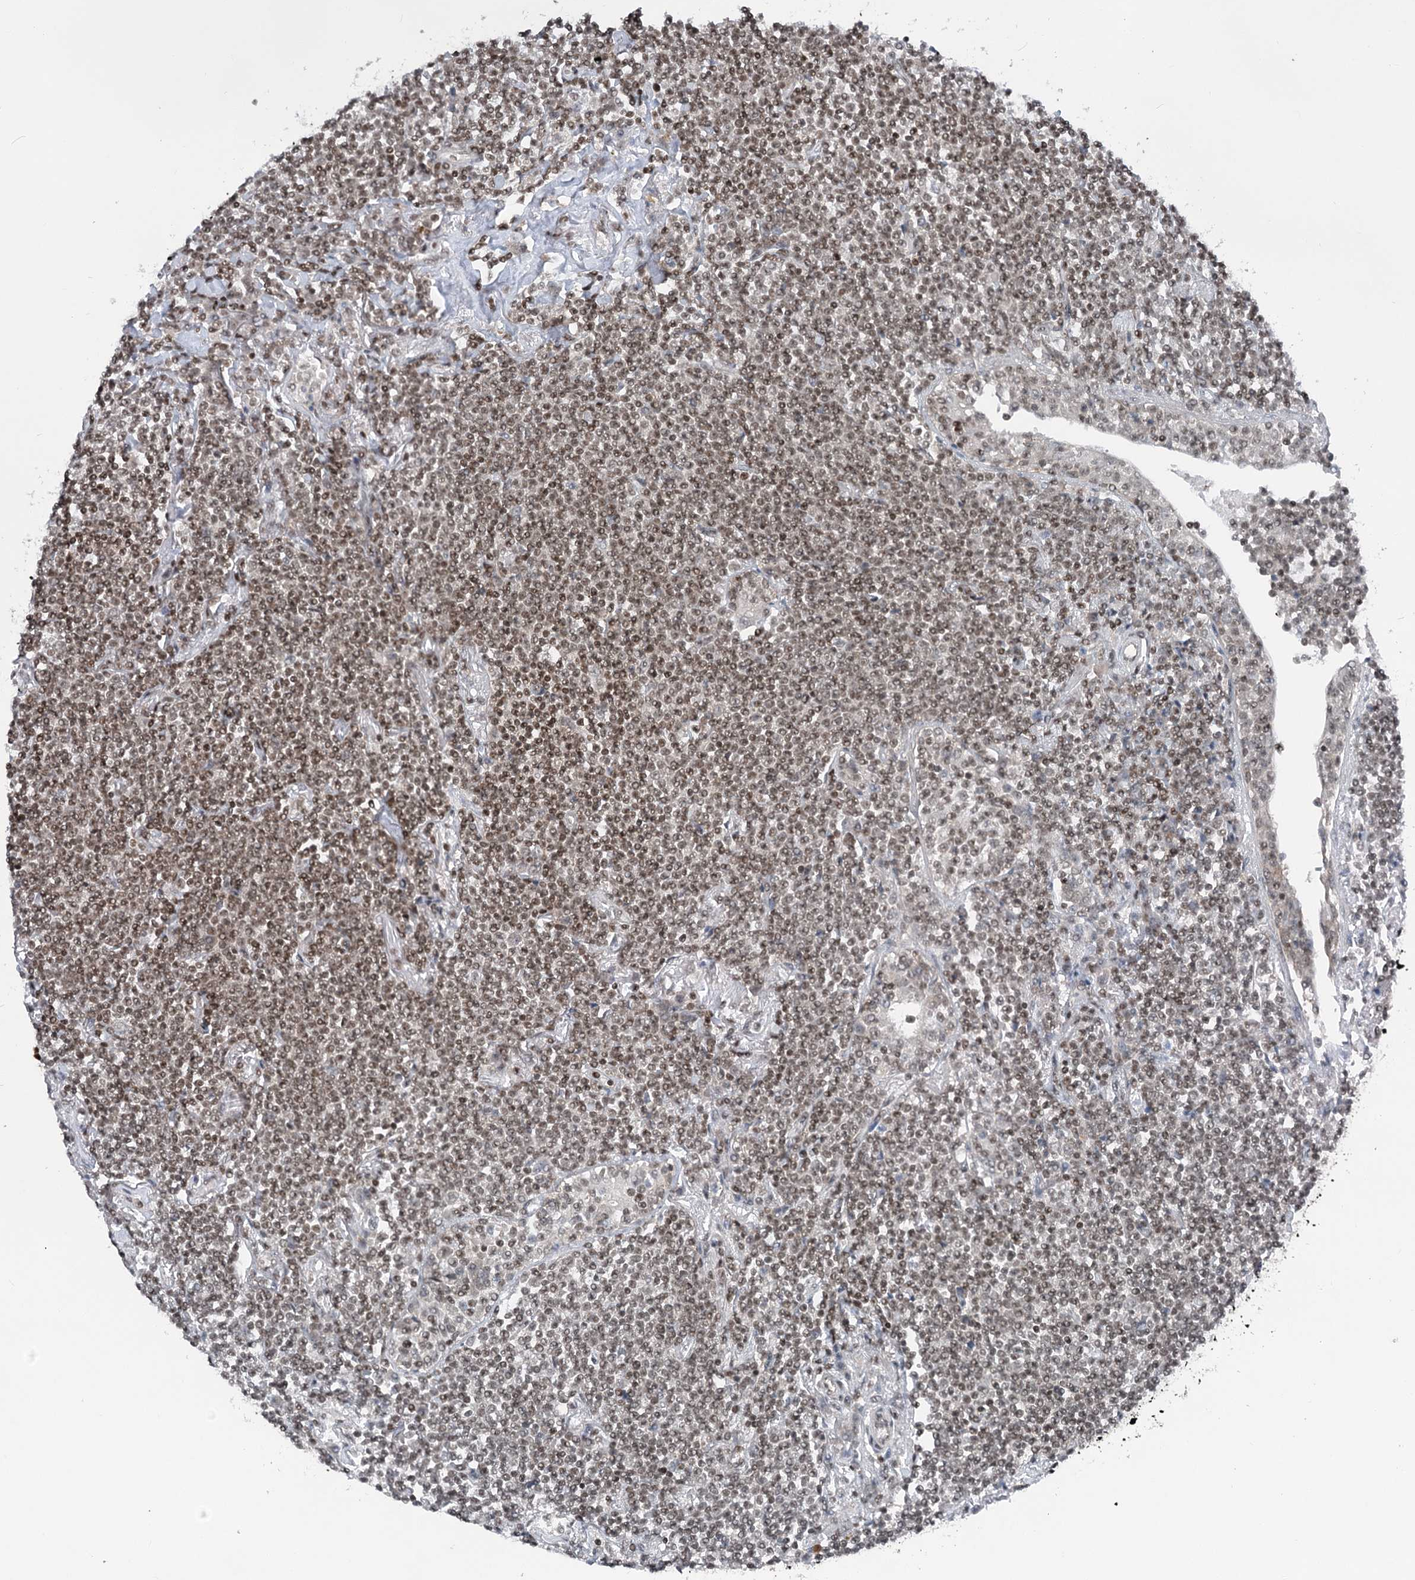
{"staining": {"intensity": "moderate", "quantity": ">75%", "location": "nuclear"}, "tissue": "lymphoma", "cell_type": "Tumor cells", "image_type": "cancer", "snomed": [{"axis": "morphology", "description": "Malignant lymphoma, non-Hodgkin's type, Low grade"}, {"axis": "topography", "description": "Lung"}], "caption": "The histopathology image displays a brown stain indicating the presence of a protein in the nuclear of tumor cells in low-grade malignant lymphoma, non-Hodgkin's type.", "gene": "CGGBP1", "patient": {"sex": "female", "age": 71}}